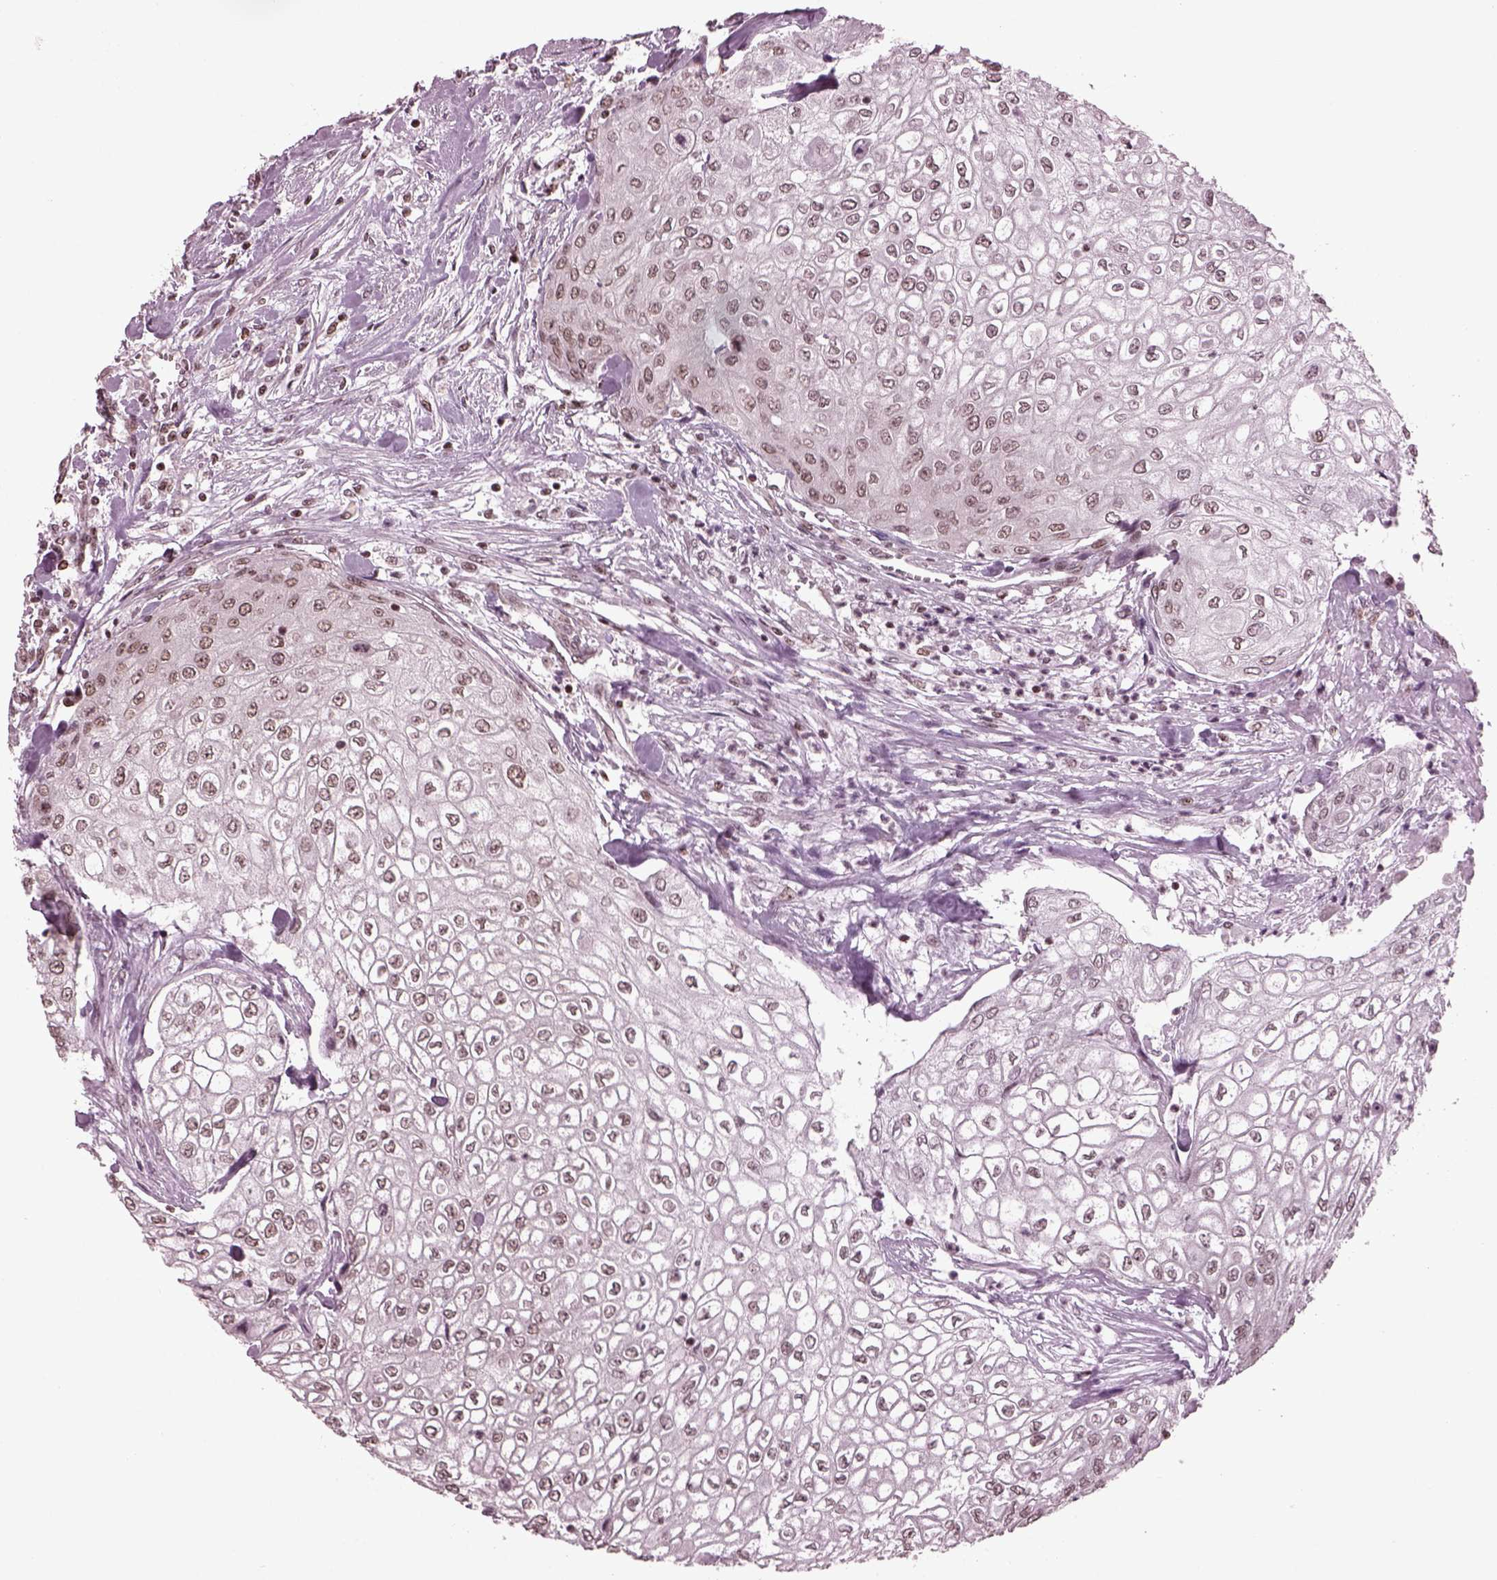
{"staining": {"intensity": "weak", "quantity": ">75%", "location": "nuclear"}, "tissue": "urothelial cancer", "cell_type": "Tumor cells", "image_type": "cancer", "snomed": [{"axis": "morphology", "description": "Urothelial carcinoma, High grade"}, {"axis": "topography", "description": "Urinary bladder"}], "caption": "A low amount of weak nuclear positivity is present in about >75% of tumor cells in urothelial carcinoma (high-grade) tissue.", "gene": "RUVBL2", "patient": {"sex": "male", "age": 62}}